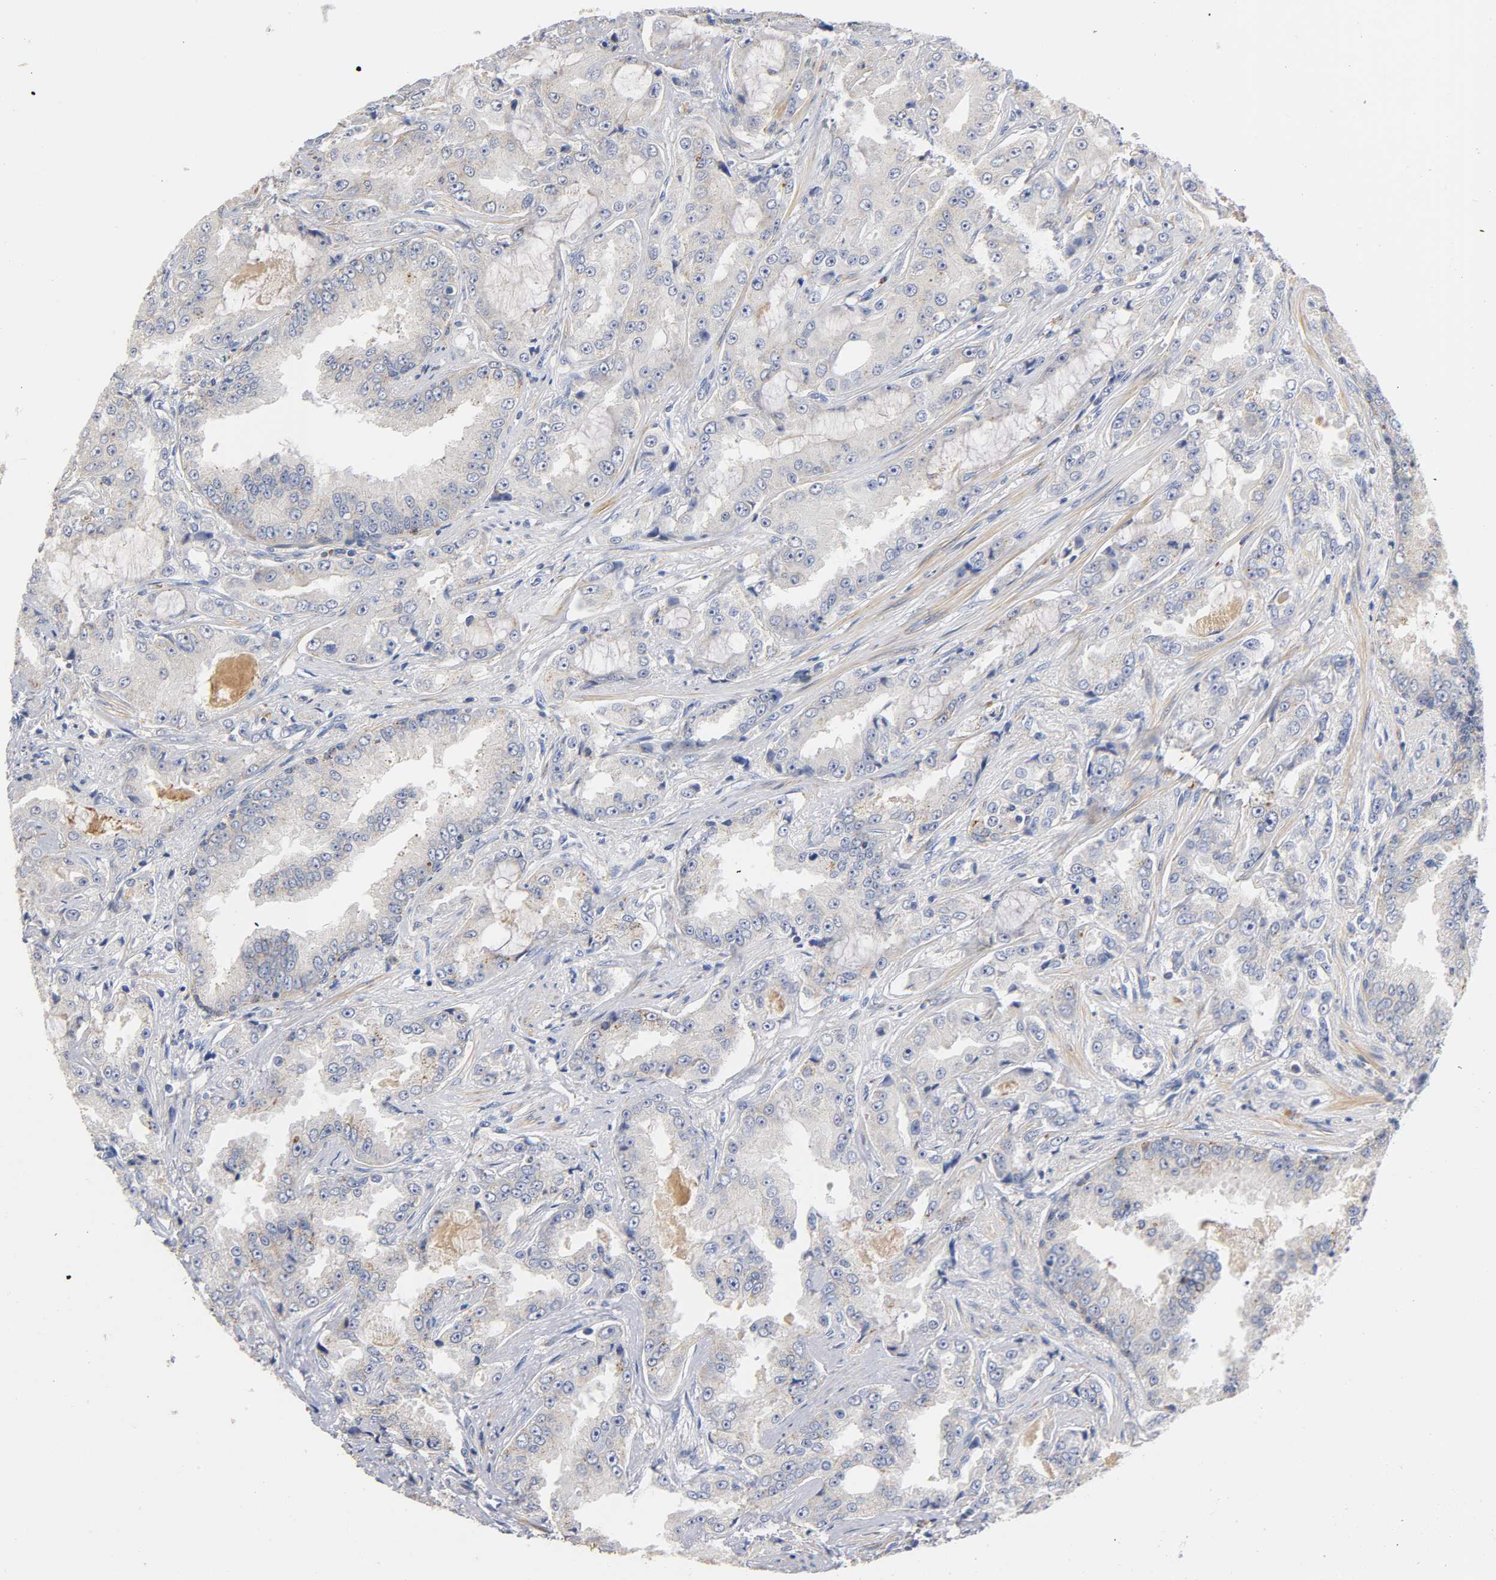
{"staining": {"intensity": "negative", "quantity": "none", "location": "none"}, "tissue": "prostate cancer", "cell_type": "Tumor cells", "image_type": "cancer", "snomed": [{"axis": "morphology", "description": "Adenocarcinoma, High grade"}, {"axis": "topography", "description": "Prostate"}], "caption": "Prostate cancer stained for a protein using immunohistochemistry displays no expression tumor cells.", "gene": "SEMA5A", "patient": {"sex": "male", "age": 73}}